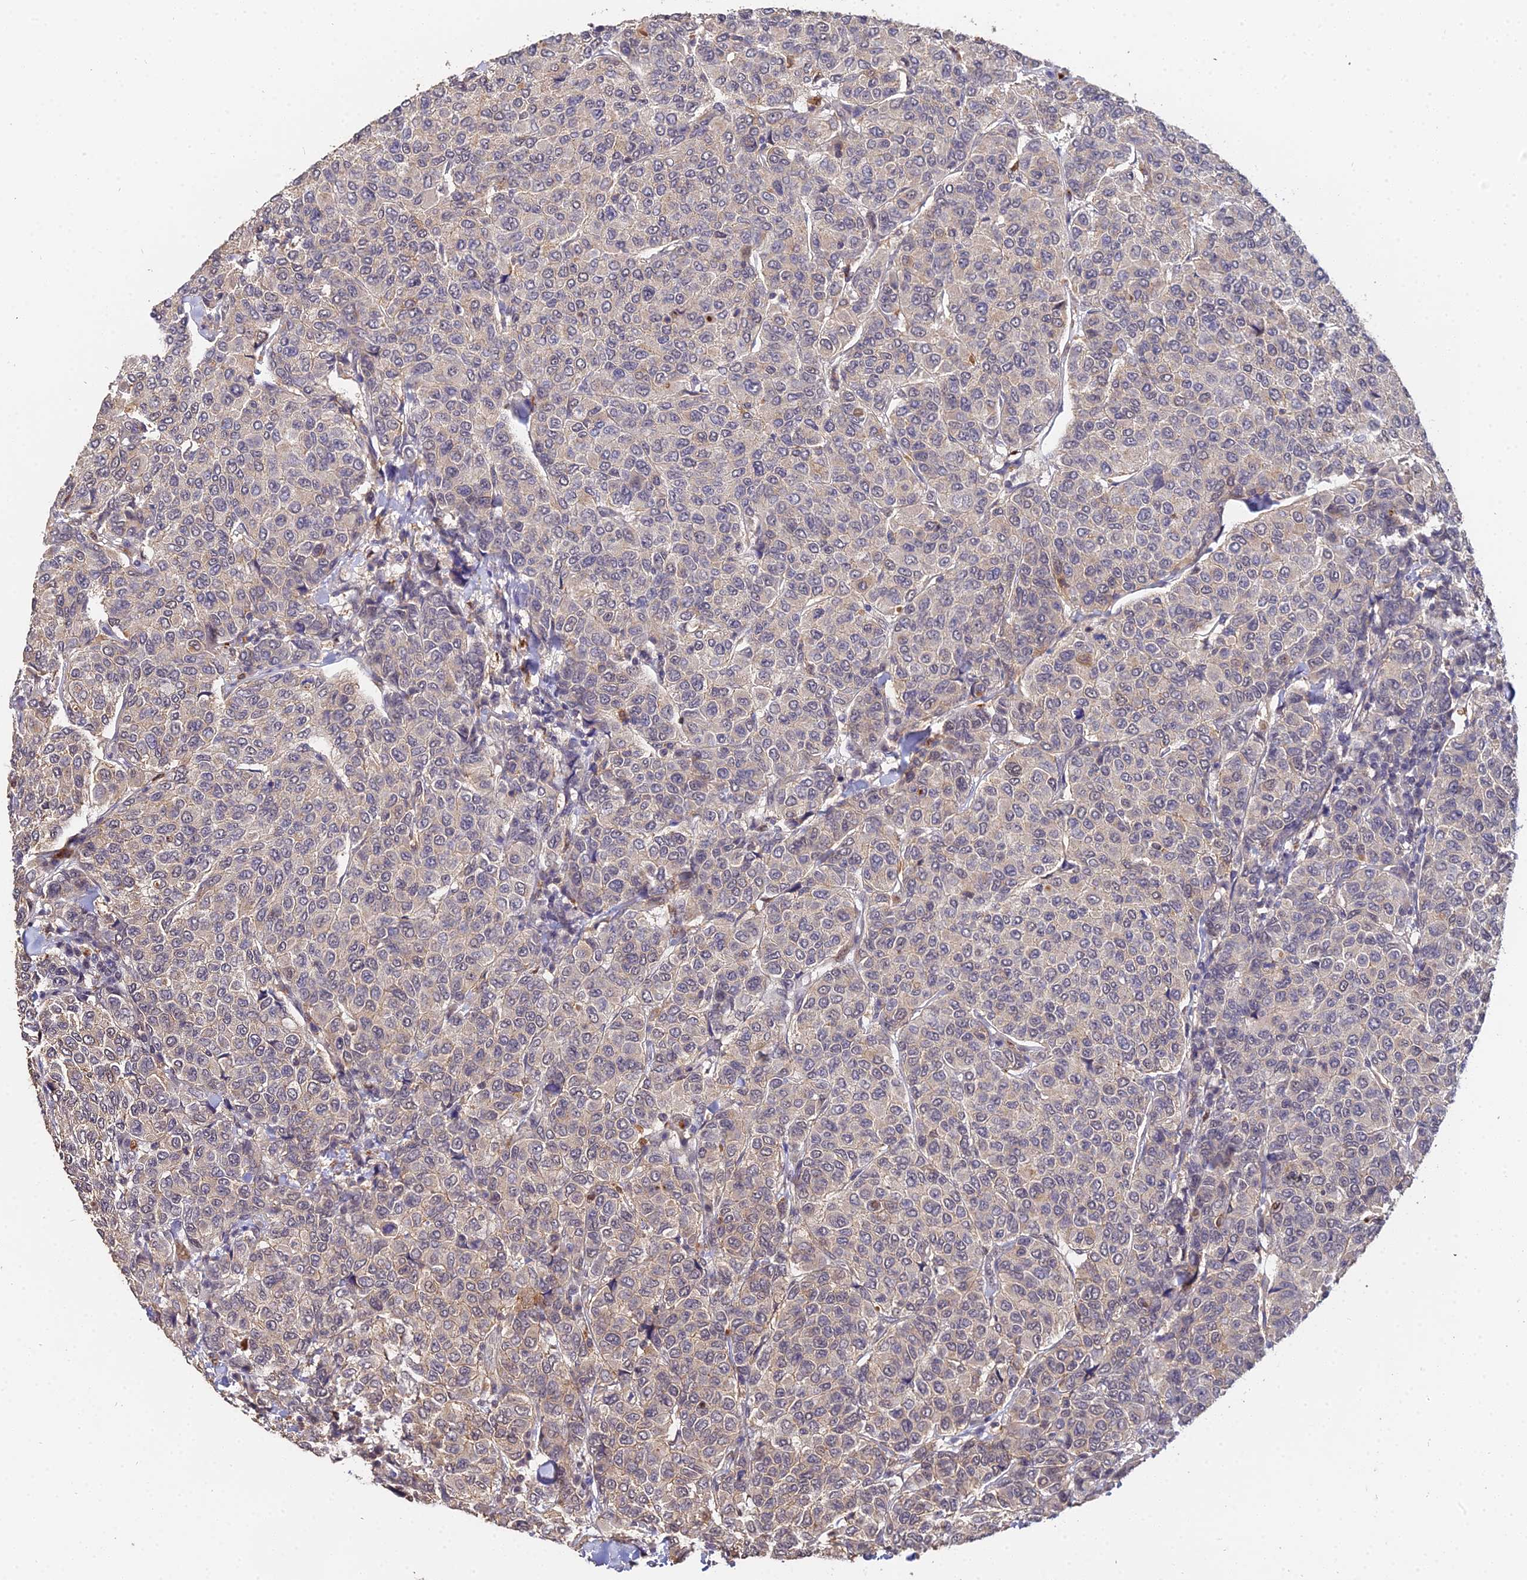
{"staining": {"intensity": "weak", "quantity": "25%-75%", "location": "cytoplasmic/membranous"}, "tissue": "breast cancer", "cell_type": "Tumor cells", "image_type": "cancer", "snomed": [{"axis": "morphology", "description": "Duct carcinoma"}, {"axis": "topography", "description": "Breast"}], "caption": "A brown stain shows weak cytoplasmic/membranous staining of a protein in human breast cancer (infiltrating ductal carcinoma) tumor cells.", "gene": "LSM5", "patient": {"sex": "female", "age": 55}}